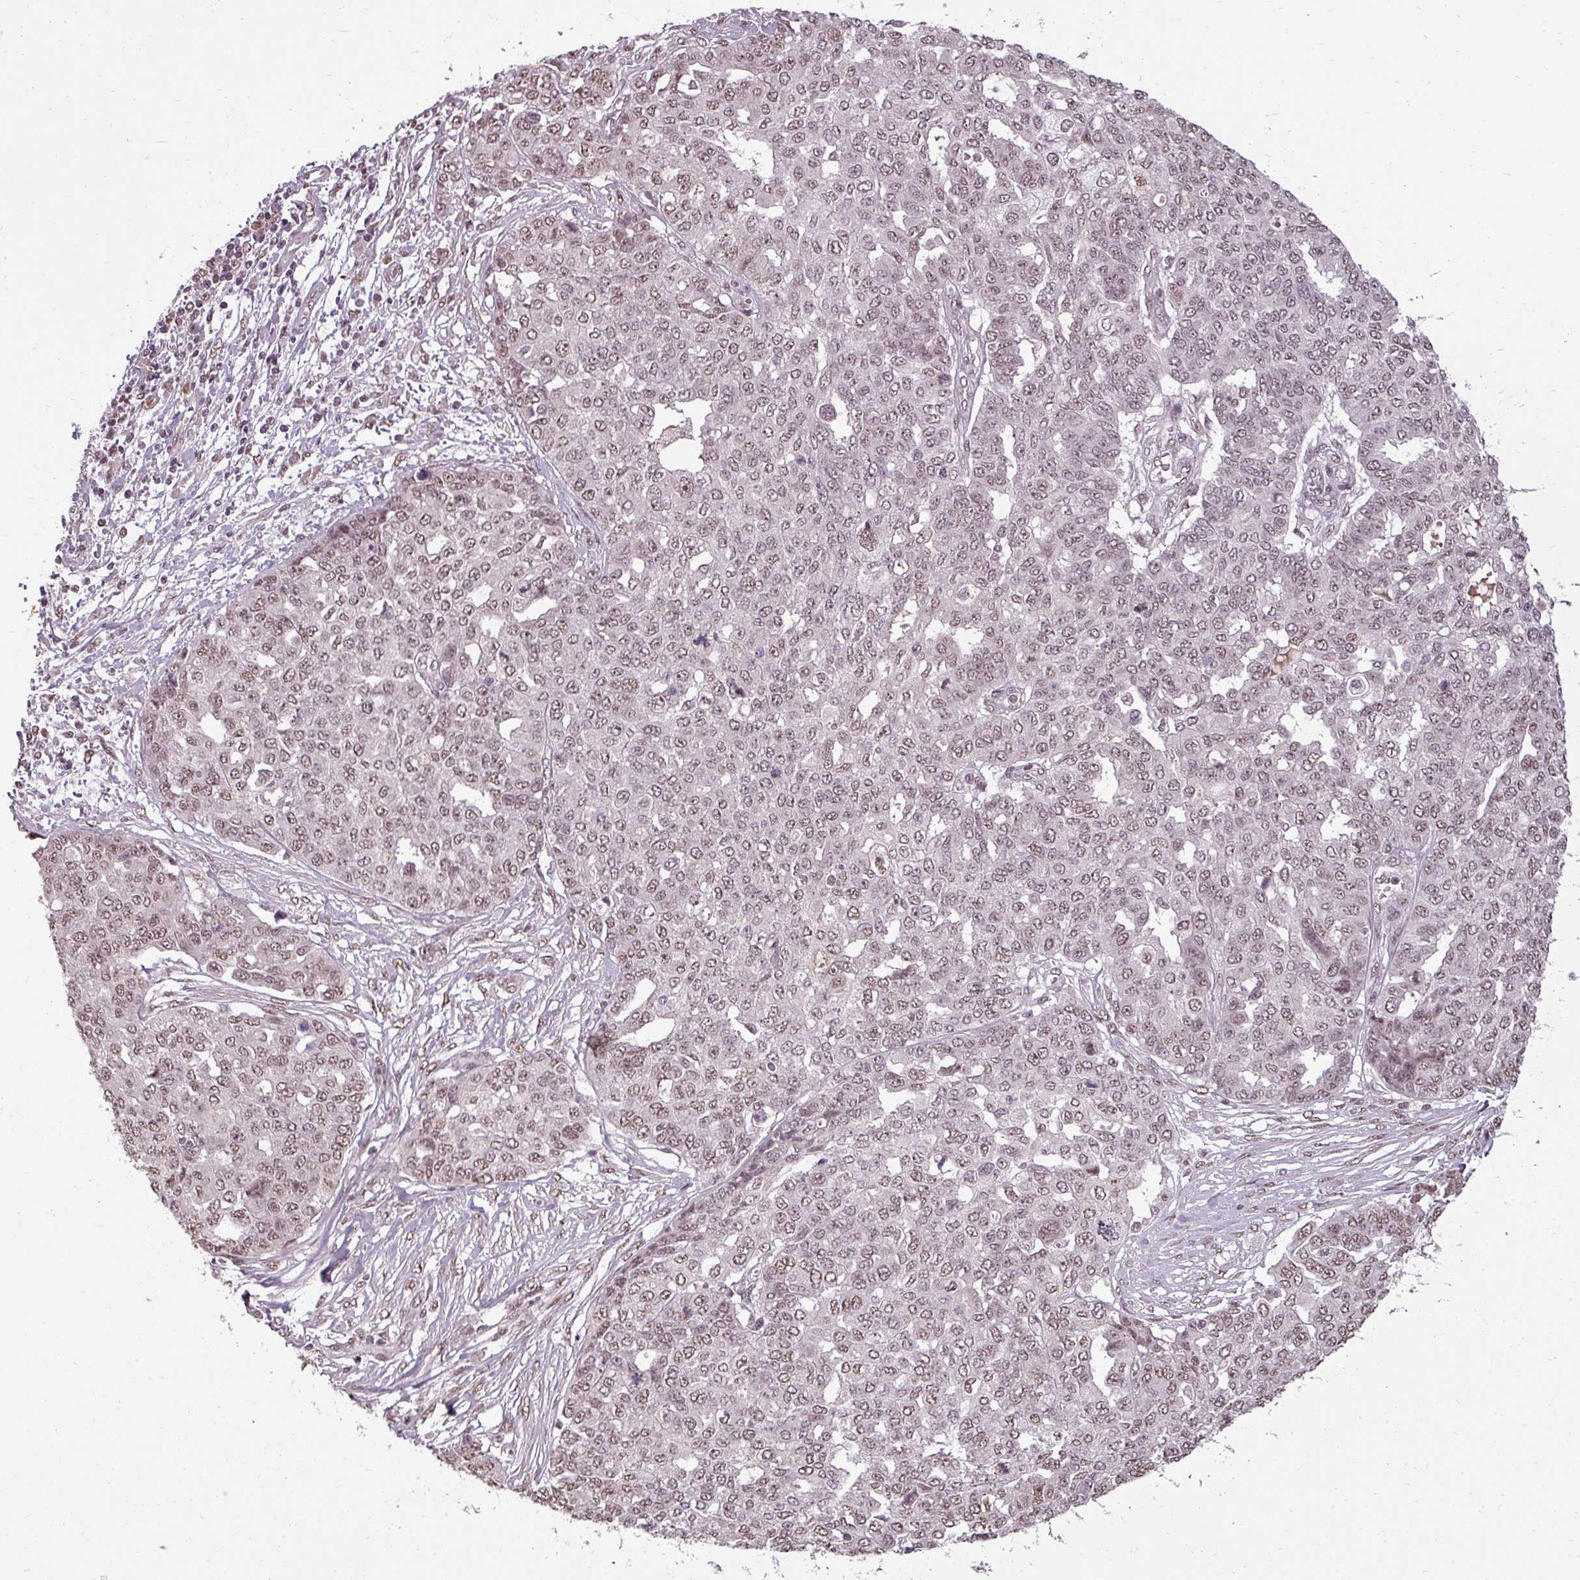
{"staining": {"intensity": "moderate", "quantity": ">75%", "location": "nuclear"}, "tissue": "ovarian cancer", "cell_type": "Tumor cells", "image_type": "cancer", "snomed": [{"axis": "morphology", "description": "Cystadenocarcinoma, serous, NOS"}, {"axis": "topography", "description": "Soft tissue"}, {"axis": "topography", "description": "Ovary"}], "caption": "A high-resolution photomicrograph shows immunohistochemistry (IHC) staining of serous cystadenocarcinoma (ovarian), which shows moderate nuclear positivity in about >75% of tumor cells.", "gene": "BCAS3", "patient": {"sex": "female", "age": 57}}